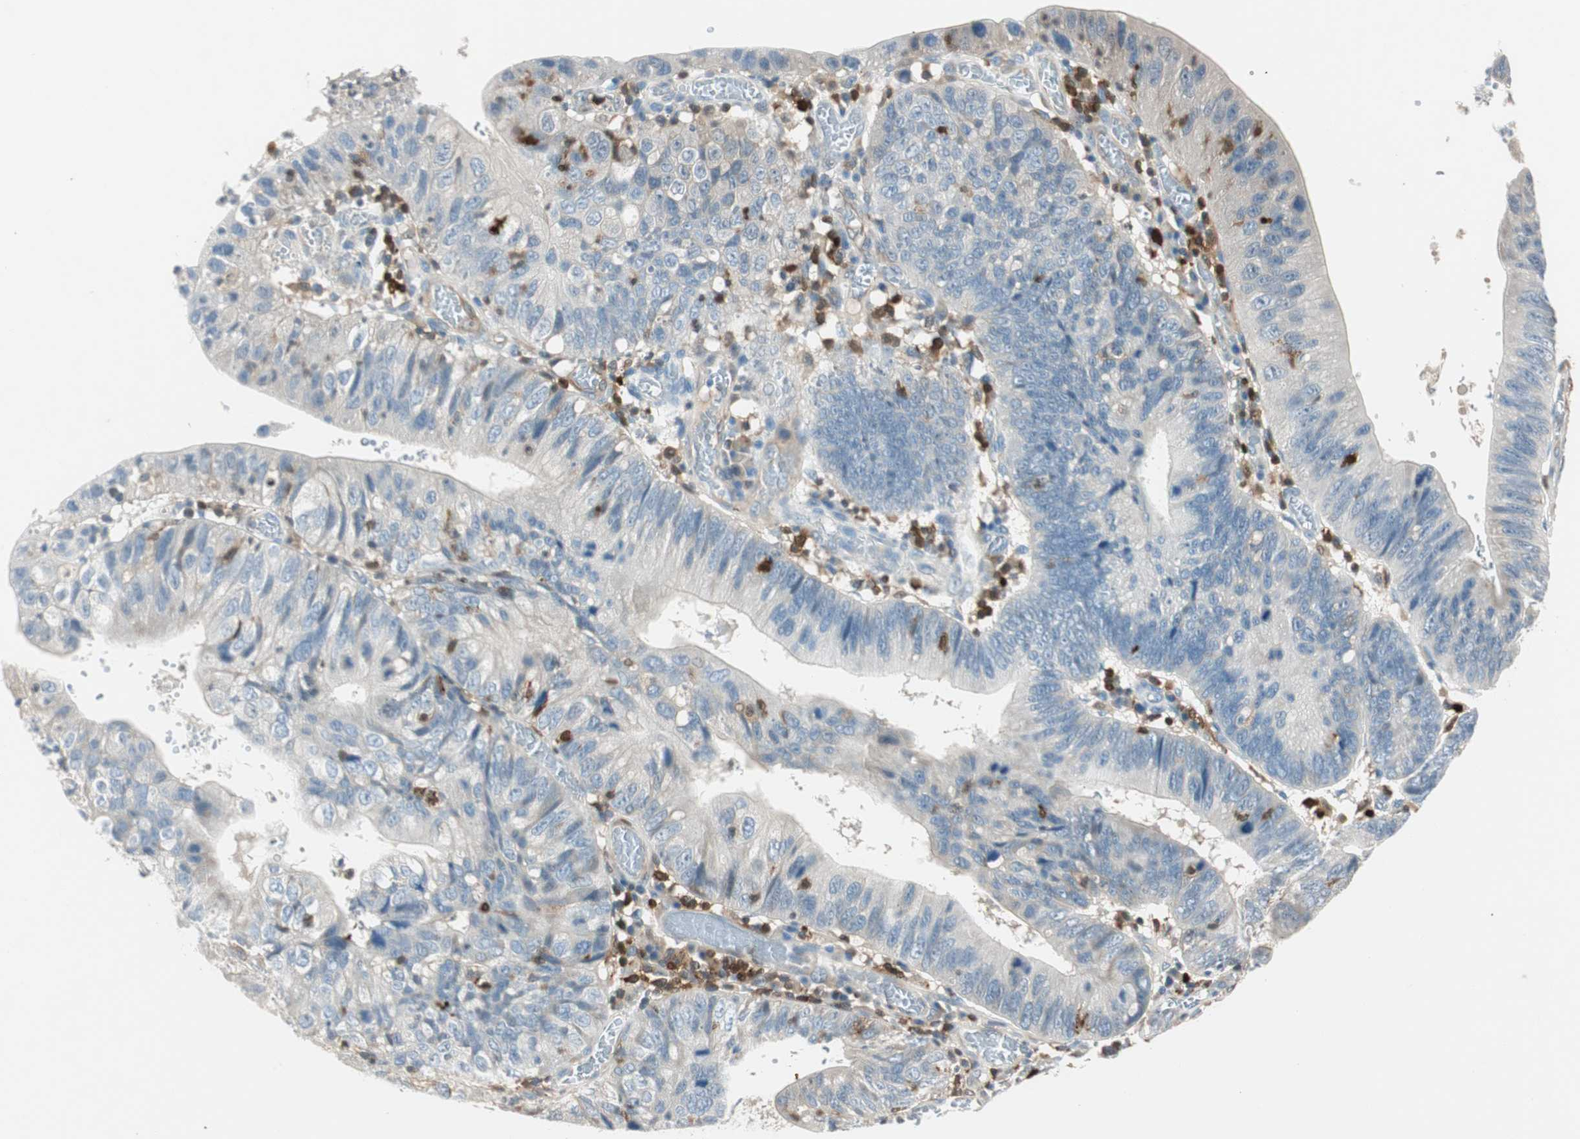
{"staining": {"intensity": "weak", "quantity": "<25%", "location": "cytoplasmic/membranous"}, "tissue": "stomach cancer", "cell_type": "Tumor cells", "image_type": "cancer", "snomed": [{"axis": "morphology", "description": "Adenocarcinoma, NOS"}, {"axis": "topography", "description": "Stomach"}], "caption": "DAB immunohistochemical staining of human stomach adenocarcinoma exhibits no significant positivity in tumor cells. (Stains: DAB (3,3'-diaminobenzidine) immunohistochemistry with hematoxylin counter stain, Microscopy: brightfield microscopy at high magnification).", "gene": "COTL1", "patient": {"sex": "male", "age": 59}}